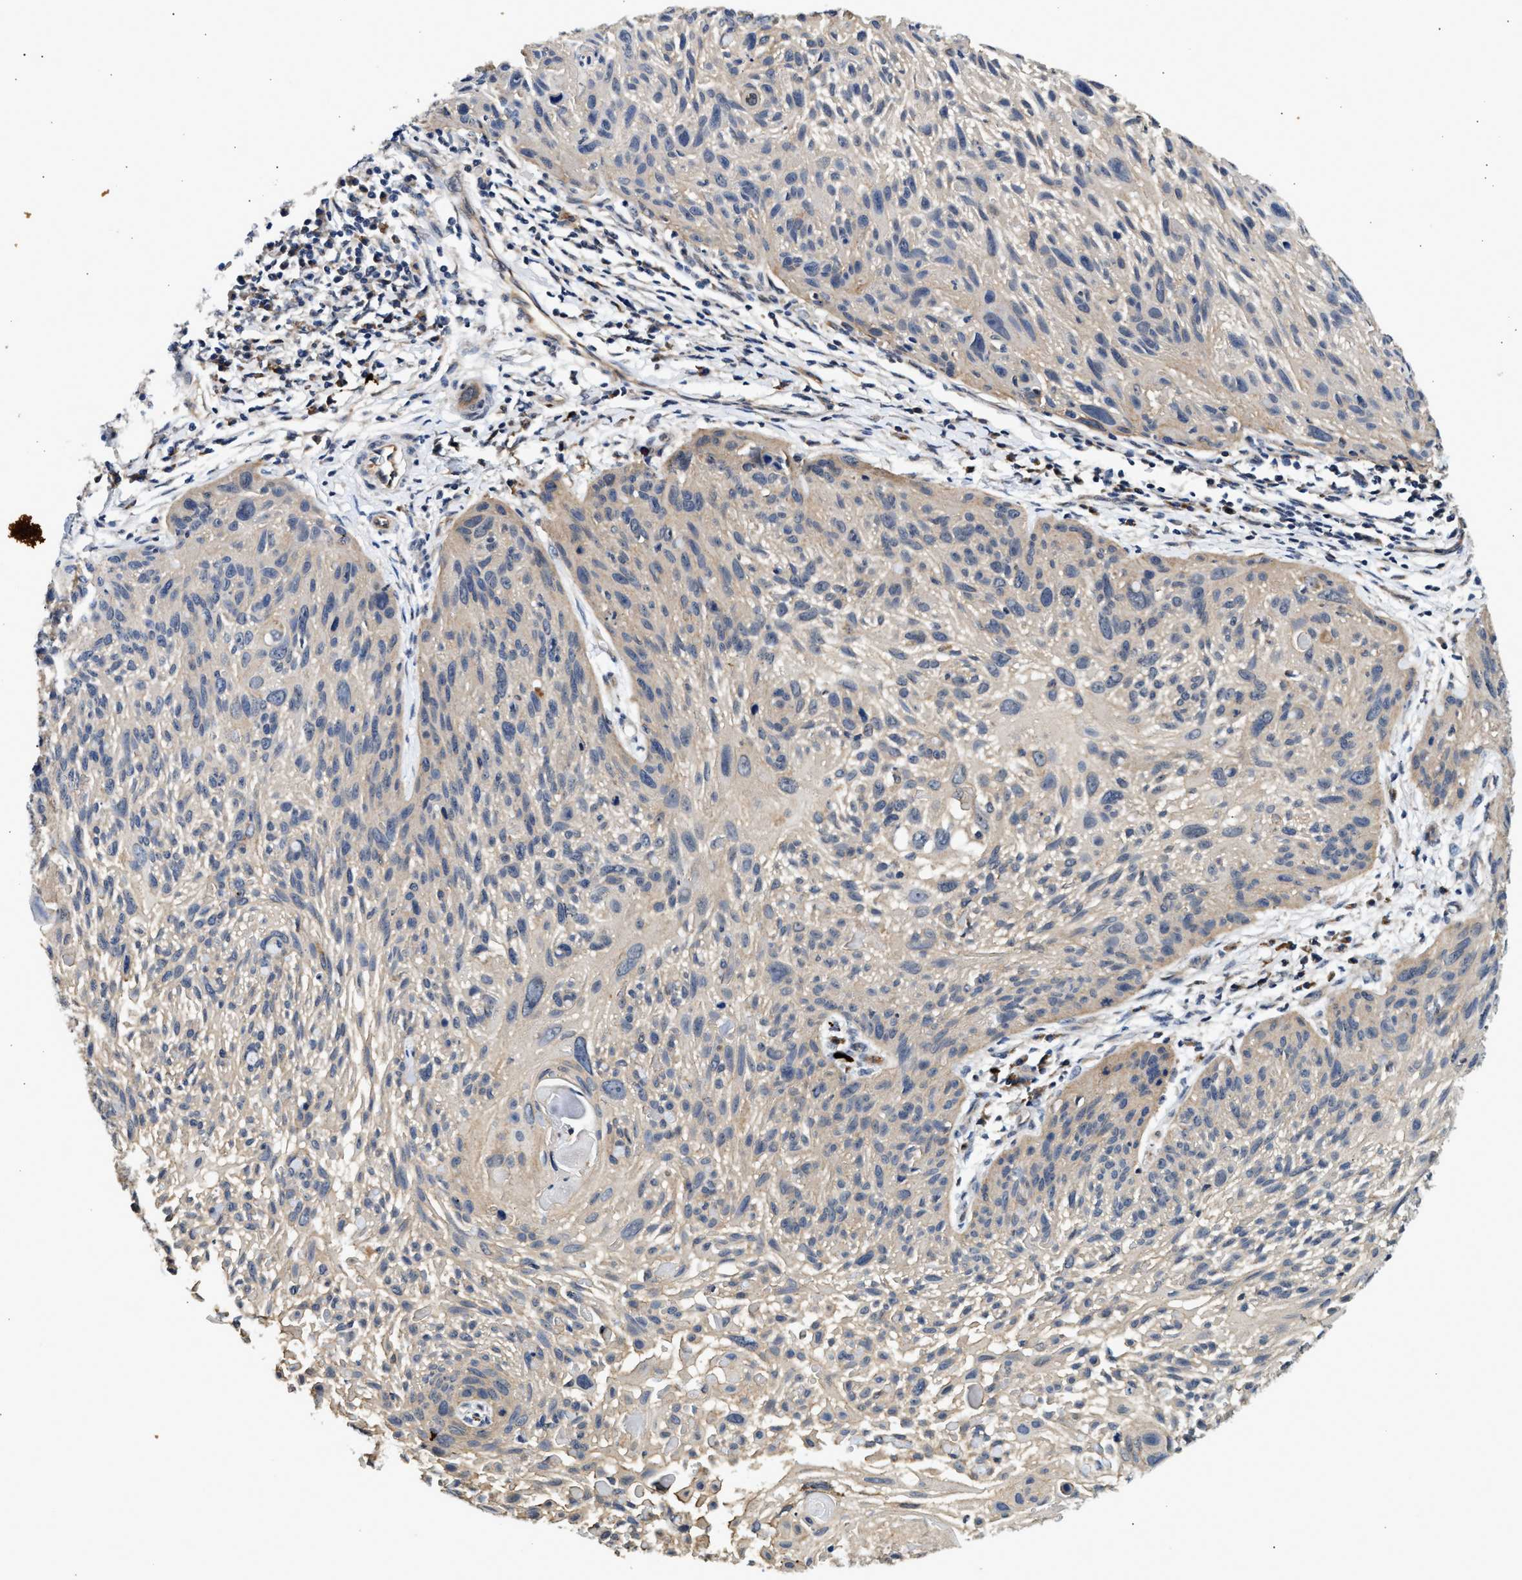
{"staining": {"intensity": "weak", "quantity": "<25%", "location": "cytoplasmic/membranous"}, "tissue": "cervical cancer", "cell_type": "Tumor cells", "image_type": "cancer", "snomed": [{"axis": "morphology", "description": "Squamous cell carcinoma, NOS"}, {"axis": "topography", "description": "Cervix"}], "caption": "Tumor cells are negative for brown protein staining in squamous cell carcinoma (cervical). (Stains: DAB (3,3'-diaminobenzidine) immunohistochemistry with hematoxylin counter stain, Microscopy: brightfield microscopy at high magnification).", "gene": "DUSP14", "patient": {"sex": "female", "age": 51}}